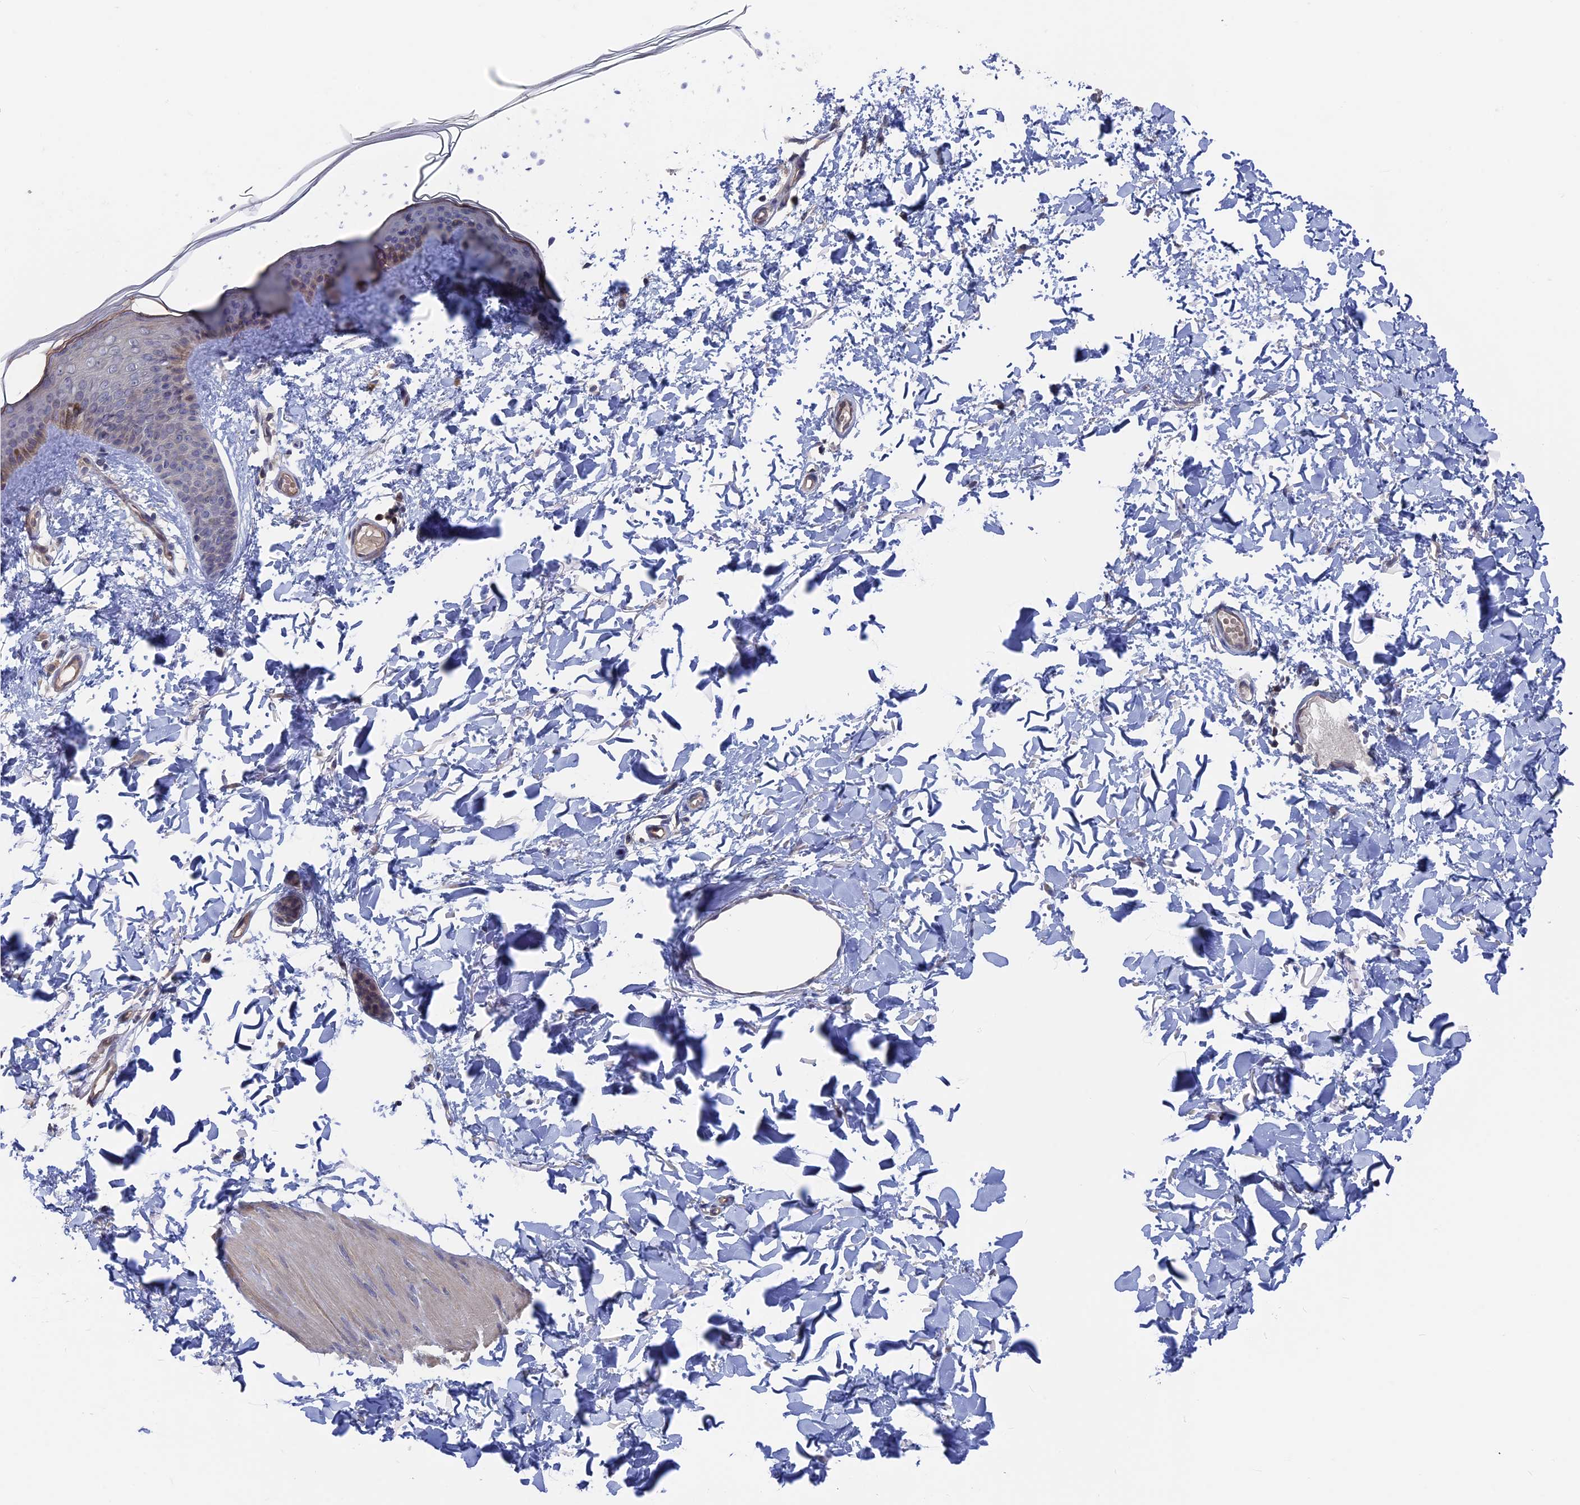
{"staining": {"intensity": "negative", "quantity": "none", "location": "none"}, "tissue": "skin", "cell_type": "Fibroblasts", "image_type": "normal", "snomed": [{"axis": "morphology", "description": "Normal tissue, NOS"}, {"axis": "topography", "description": "Skin"}], "caption": "This is an immunohistochemistry (IHC) micrograph of unremarkable human skin. There is no expression in fibroblasts.", "gene": "NUTF2", "patient": {"sex": "female", "age": 58}}